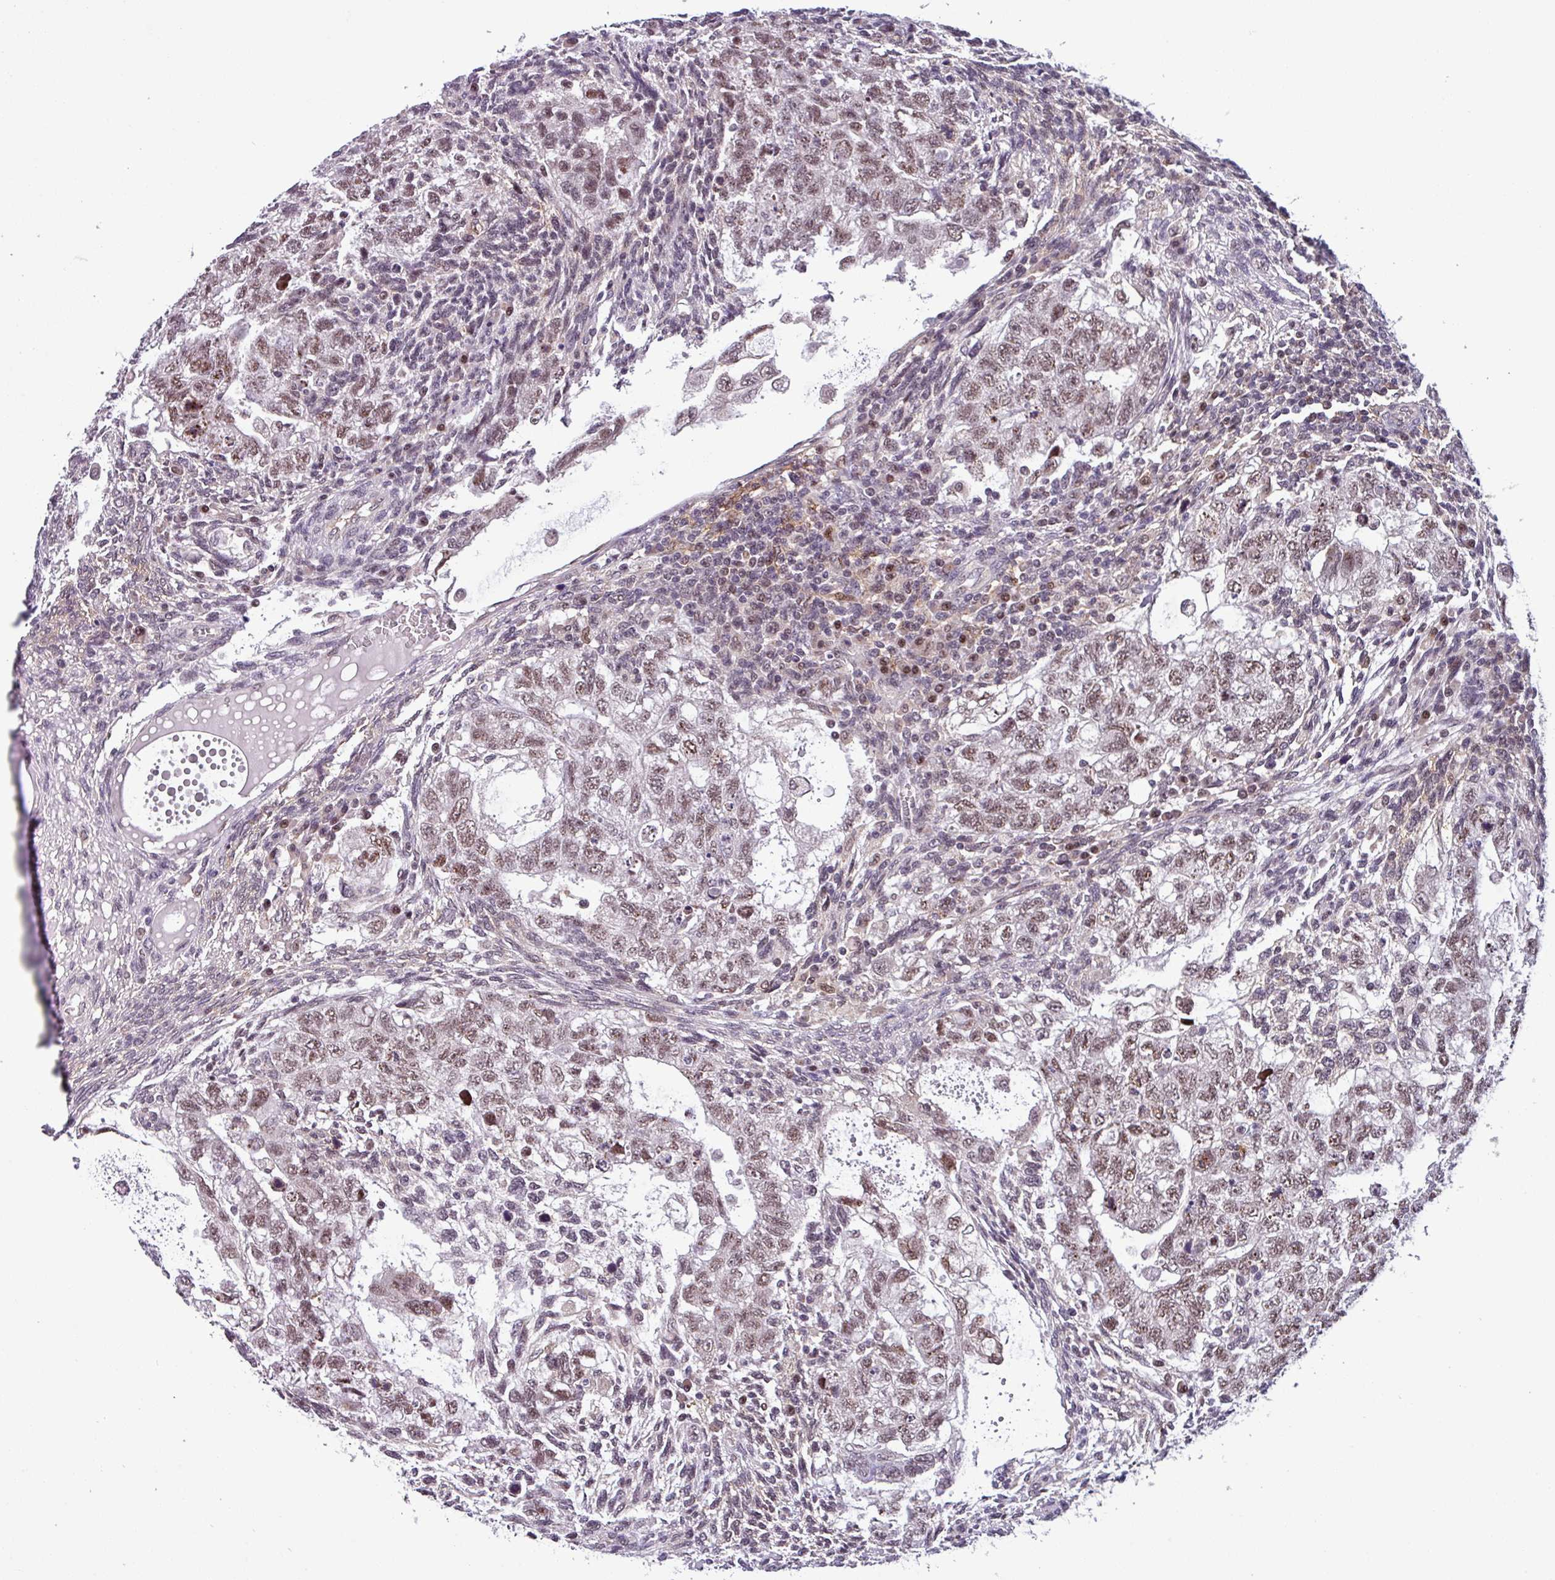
{"staining": {"intensity": "weak", "quantity": ">75%", "location": "nuclear"}, "tissue": "testis cancer", "cell_type": "Tumor cells", "image_type": "cancer", "snomed": [{"axis": "morphology", "description": "Carcinoma, Embryonal, NOS"}, {"axis": "topography", "description": "Testis"}], "caption": "A micrograph of testis embryonal carcinoma stained for a protein exhibits weak nuclear brown staining in tumor cells.", "gene": "NPFFR1", "patient": {"sex": "male", "age": 37}}